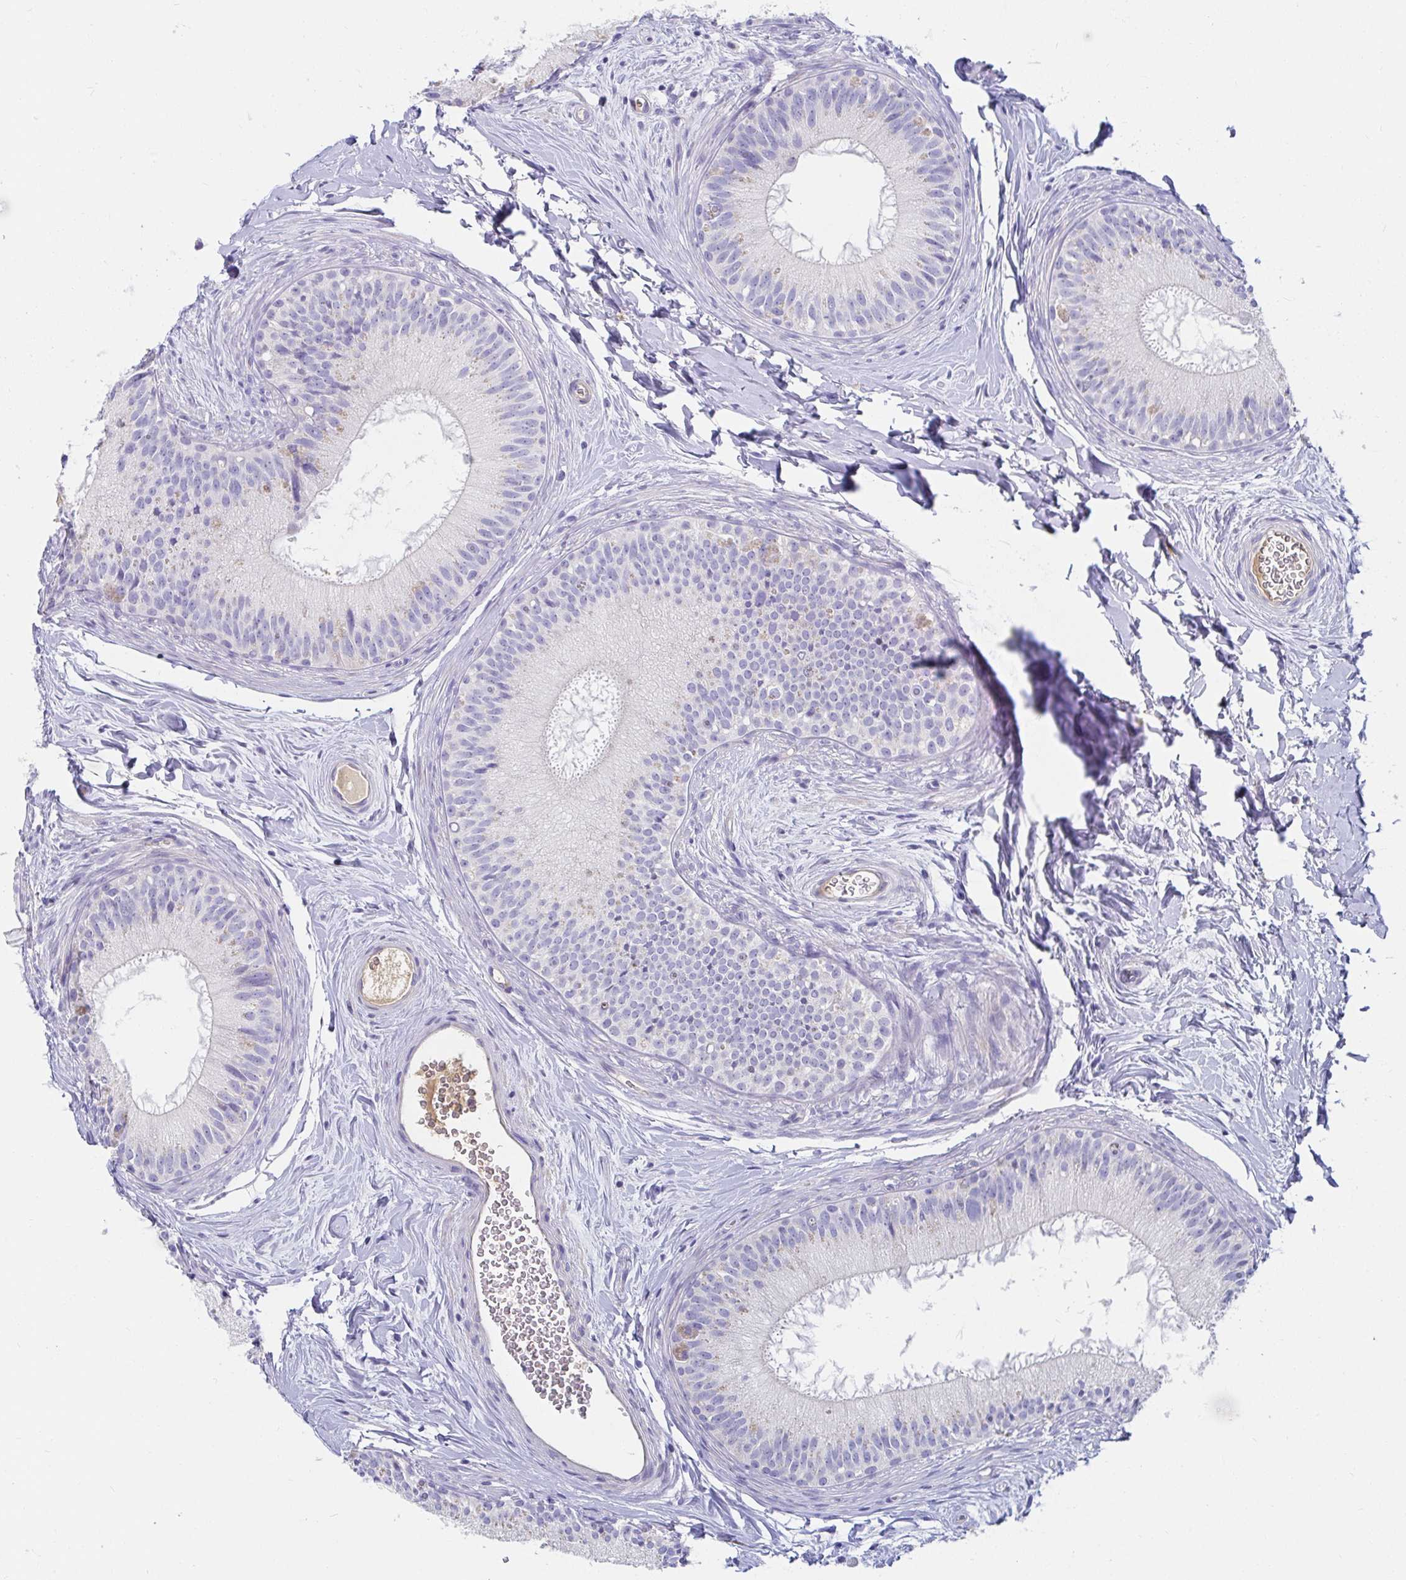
{"staining": {"intensity": "negative", "quantity": "none", "location": "none"}, "tissue": "epididymis", "cell_type": "Glandular cells", "image_type": "normal", "snomed": [{"axis": "morphology", "description": "Normal tissue, NOS"}, {"axis": "topography", "description": "Epididymis"}], "caption": "DAB immunohistochemical staining of unremarkable epididymis shows no significant positivity in glandular cells. Nuclei are stained in blue.", "gene": "C4orf17", "patient": {"sex": "male", "age": 44}}